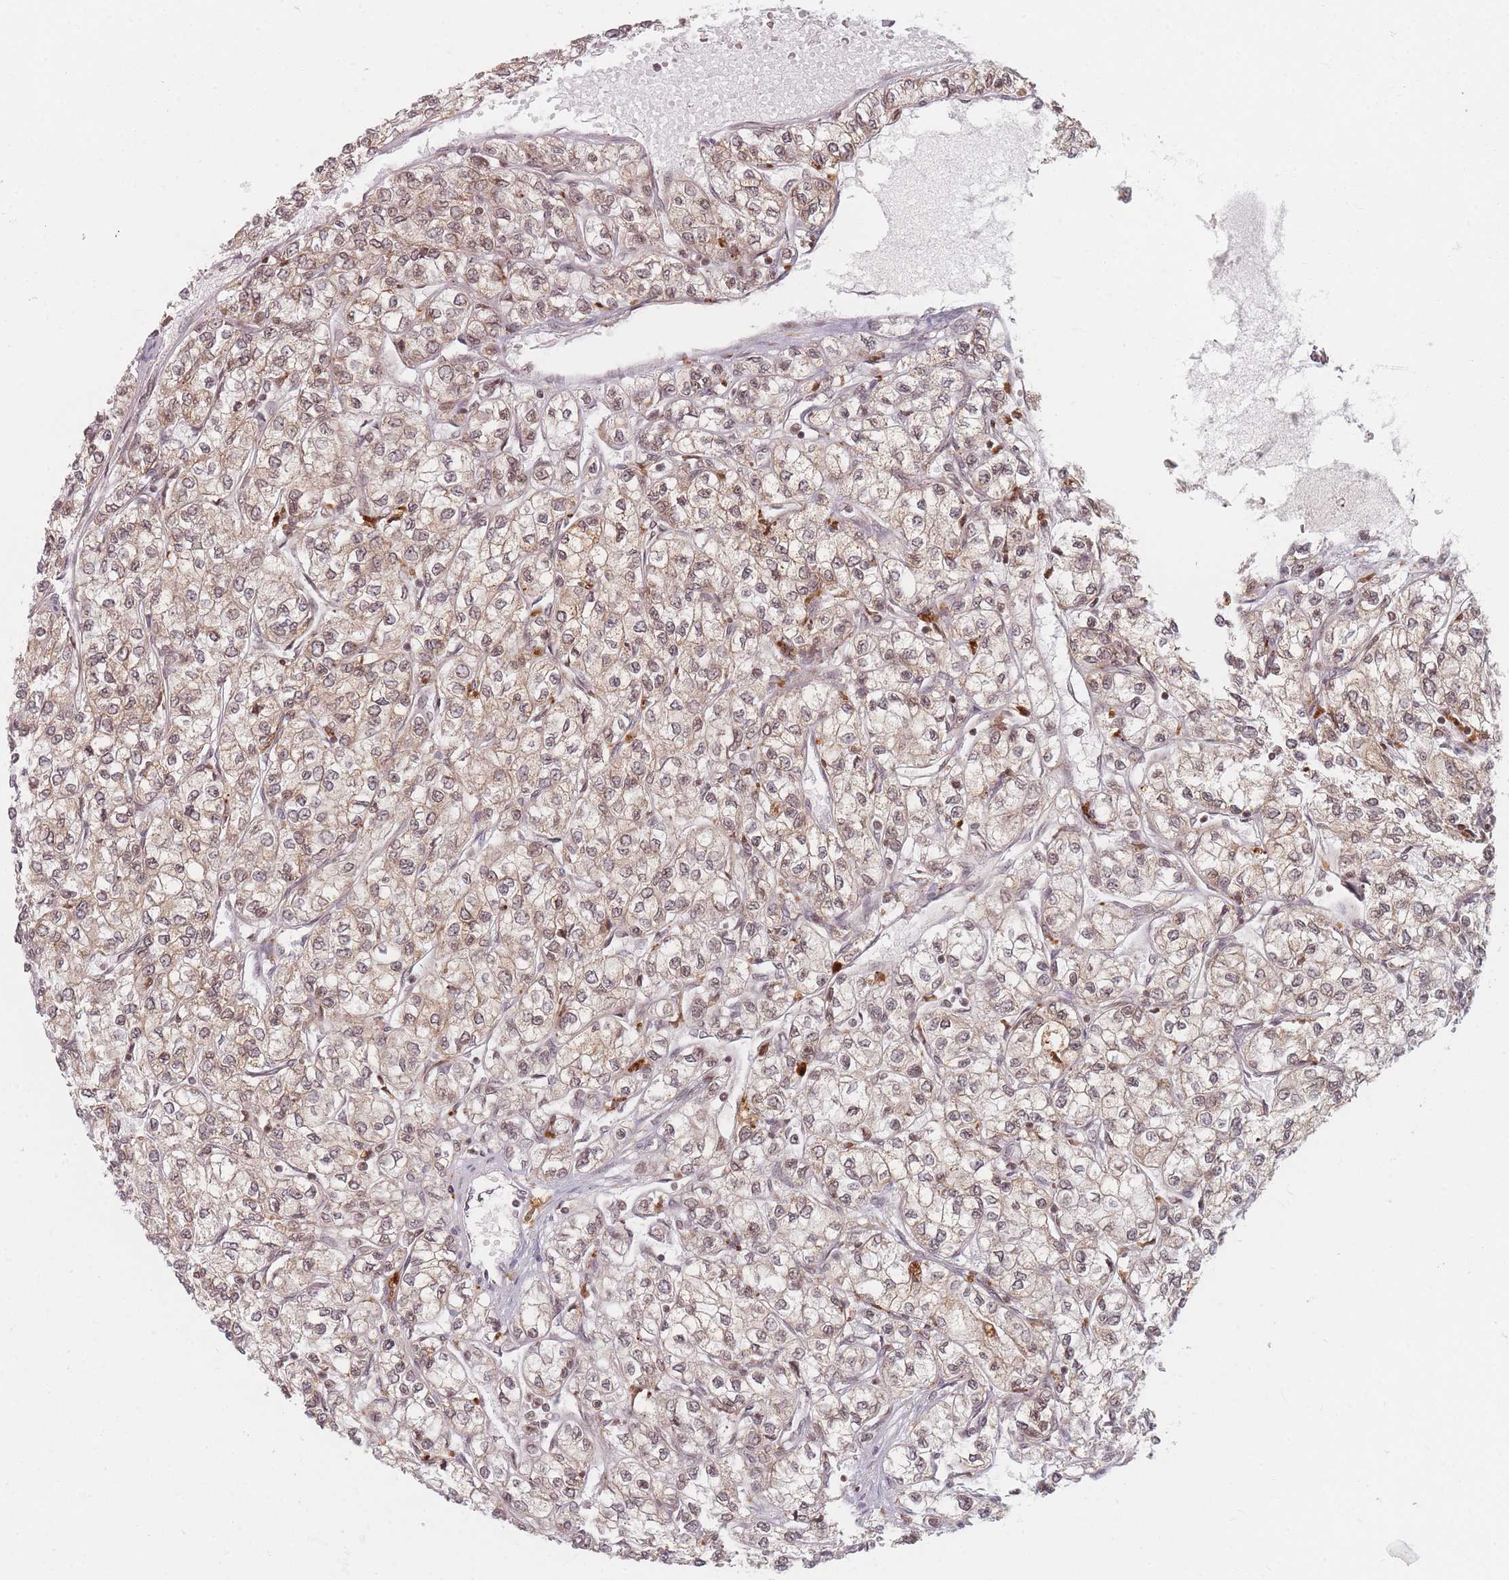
{"staining": {"intensity": "weak", "quantity": ">75%", "location": "cytoplasmic/membranous,nuclear"}, "tissue": "renal cancer", "cell_type": "Tumor cells", "image_type": "cancer", "snomed": [{"axis": "morphology", "description": "Adenocarcinoma, NOS"}, {"axis": "topography", "description": "Kidney"}], "caption": "Brown immunohistochemical staining in adenocarcinoma (renal) demonstrates weak cytoplasmic/membranous and nuclear expression in approximately >75% of tumor cells.", "gene": "SPATA45", "patient": {"sex": "male", "age": 80}}